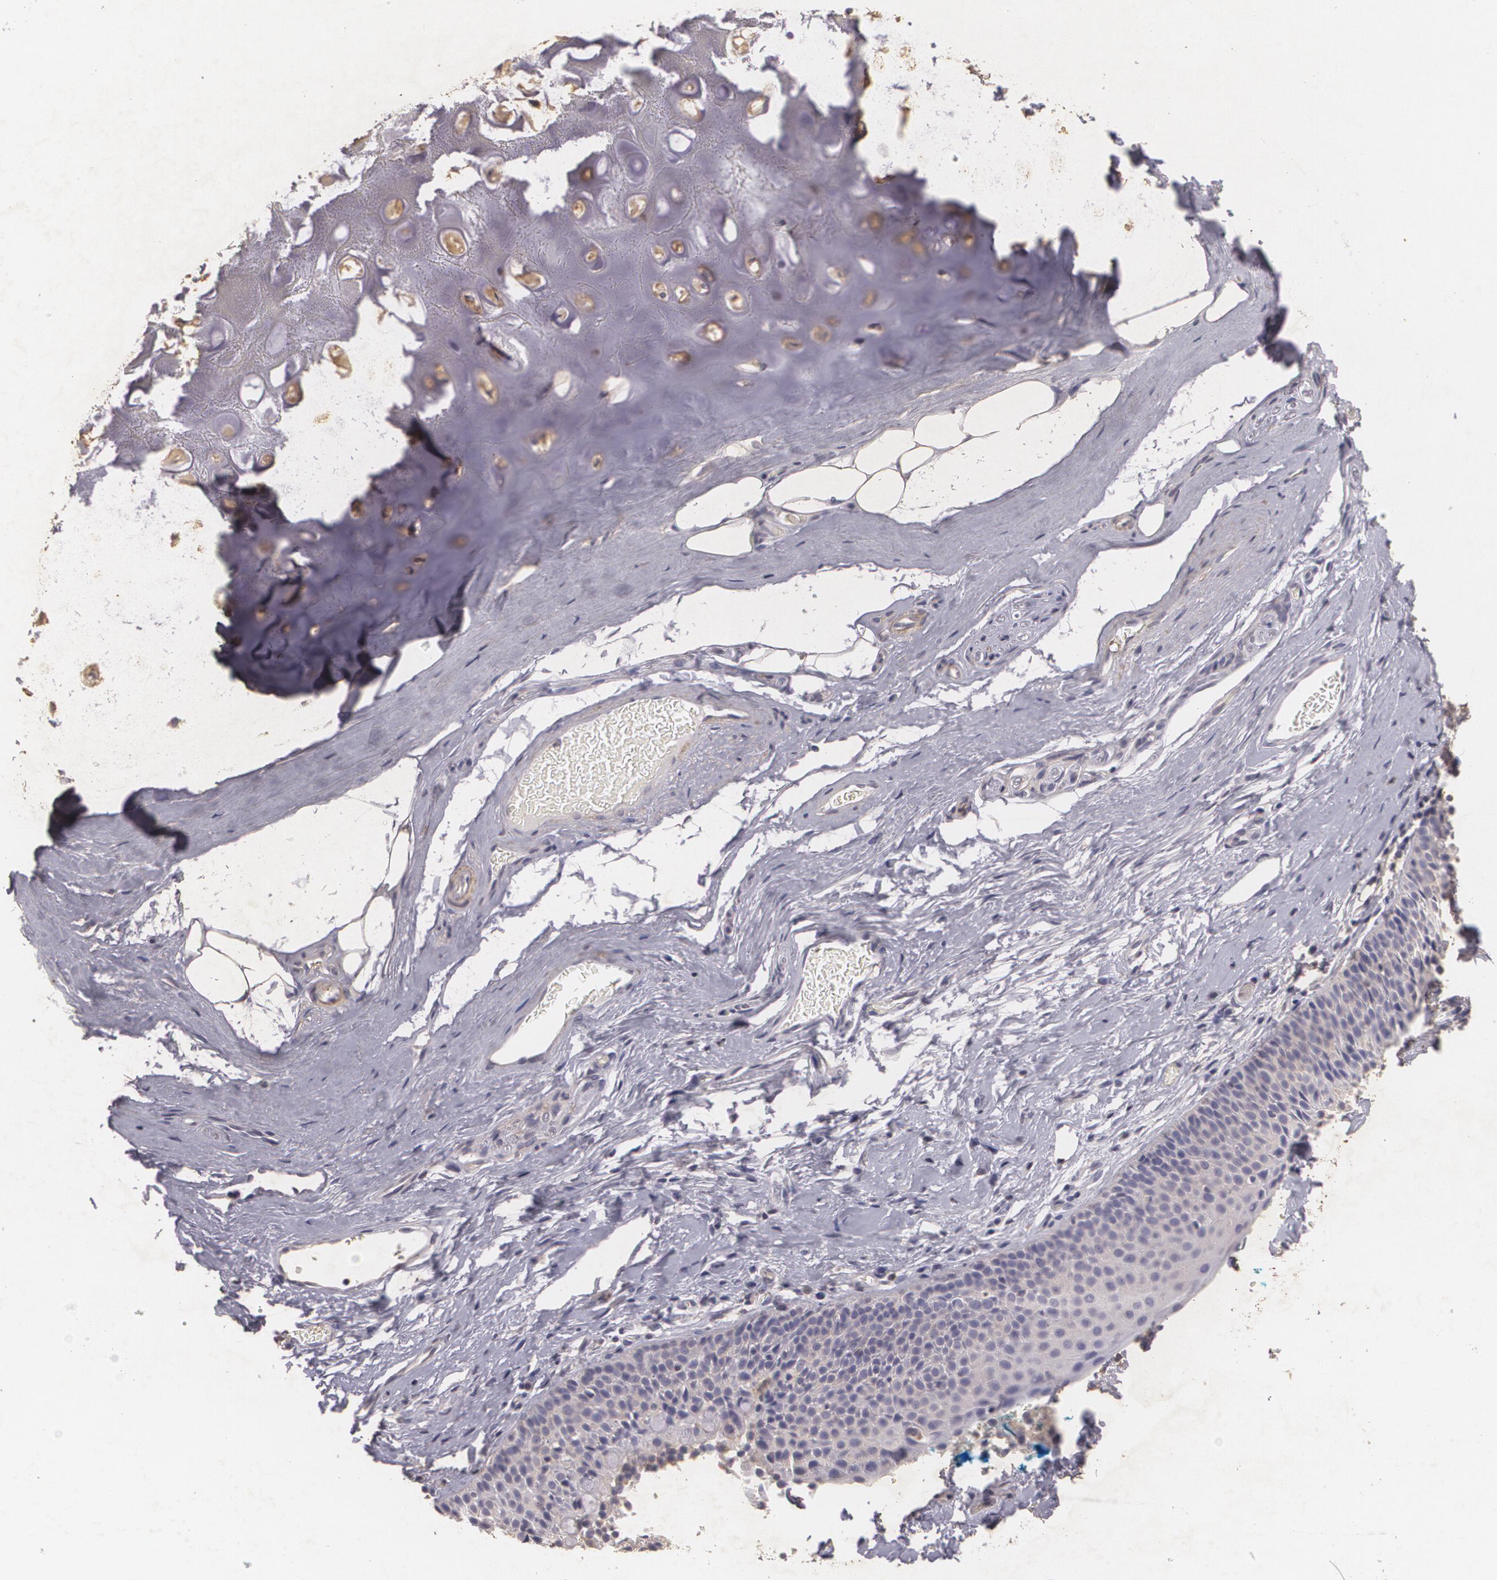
{"staining": {"intensity": "negative", "quantity": "none", "location": "none"}, "tissue": "nasopharynx", "cell_type": "Respiratory epithelial cells", "image_type": "normal", "snomed": [{"axis": "morphology", "description": "Normal tissue, NOS"}, {"axis": "morphology", "description": "Inflammation, NOS"}, {"axis": "morphology", "description": "Malignant melanoma, Metastatic site"}, {"axis": "topography", "description": "Nasopharynx"}], "caption": "Respiratory epithelial cells are negative for brown protein staining in normal nasopharynx. Brightfield microscopy of immunohistochemistry (IHC) stained with DAB (brown) and hematoxylin (blue), captured at high magnification.", "gene": "KCNA4", "patient": {"sex": "female", "age": 55}}